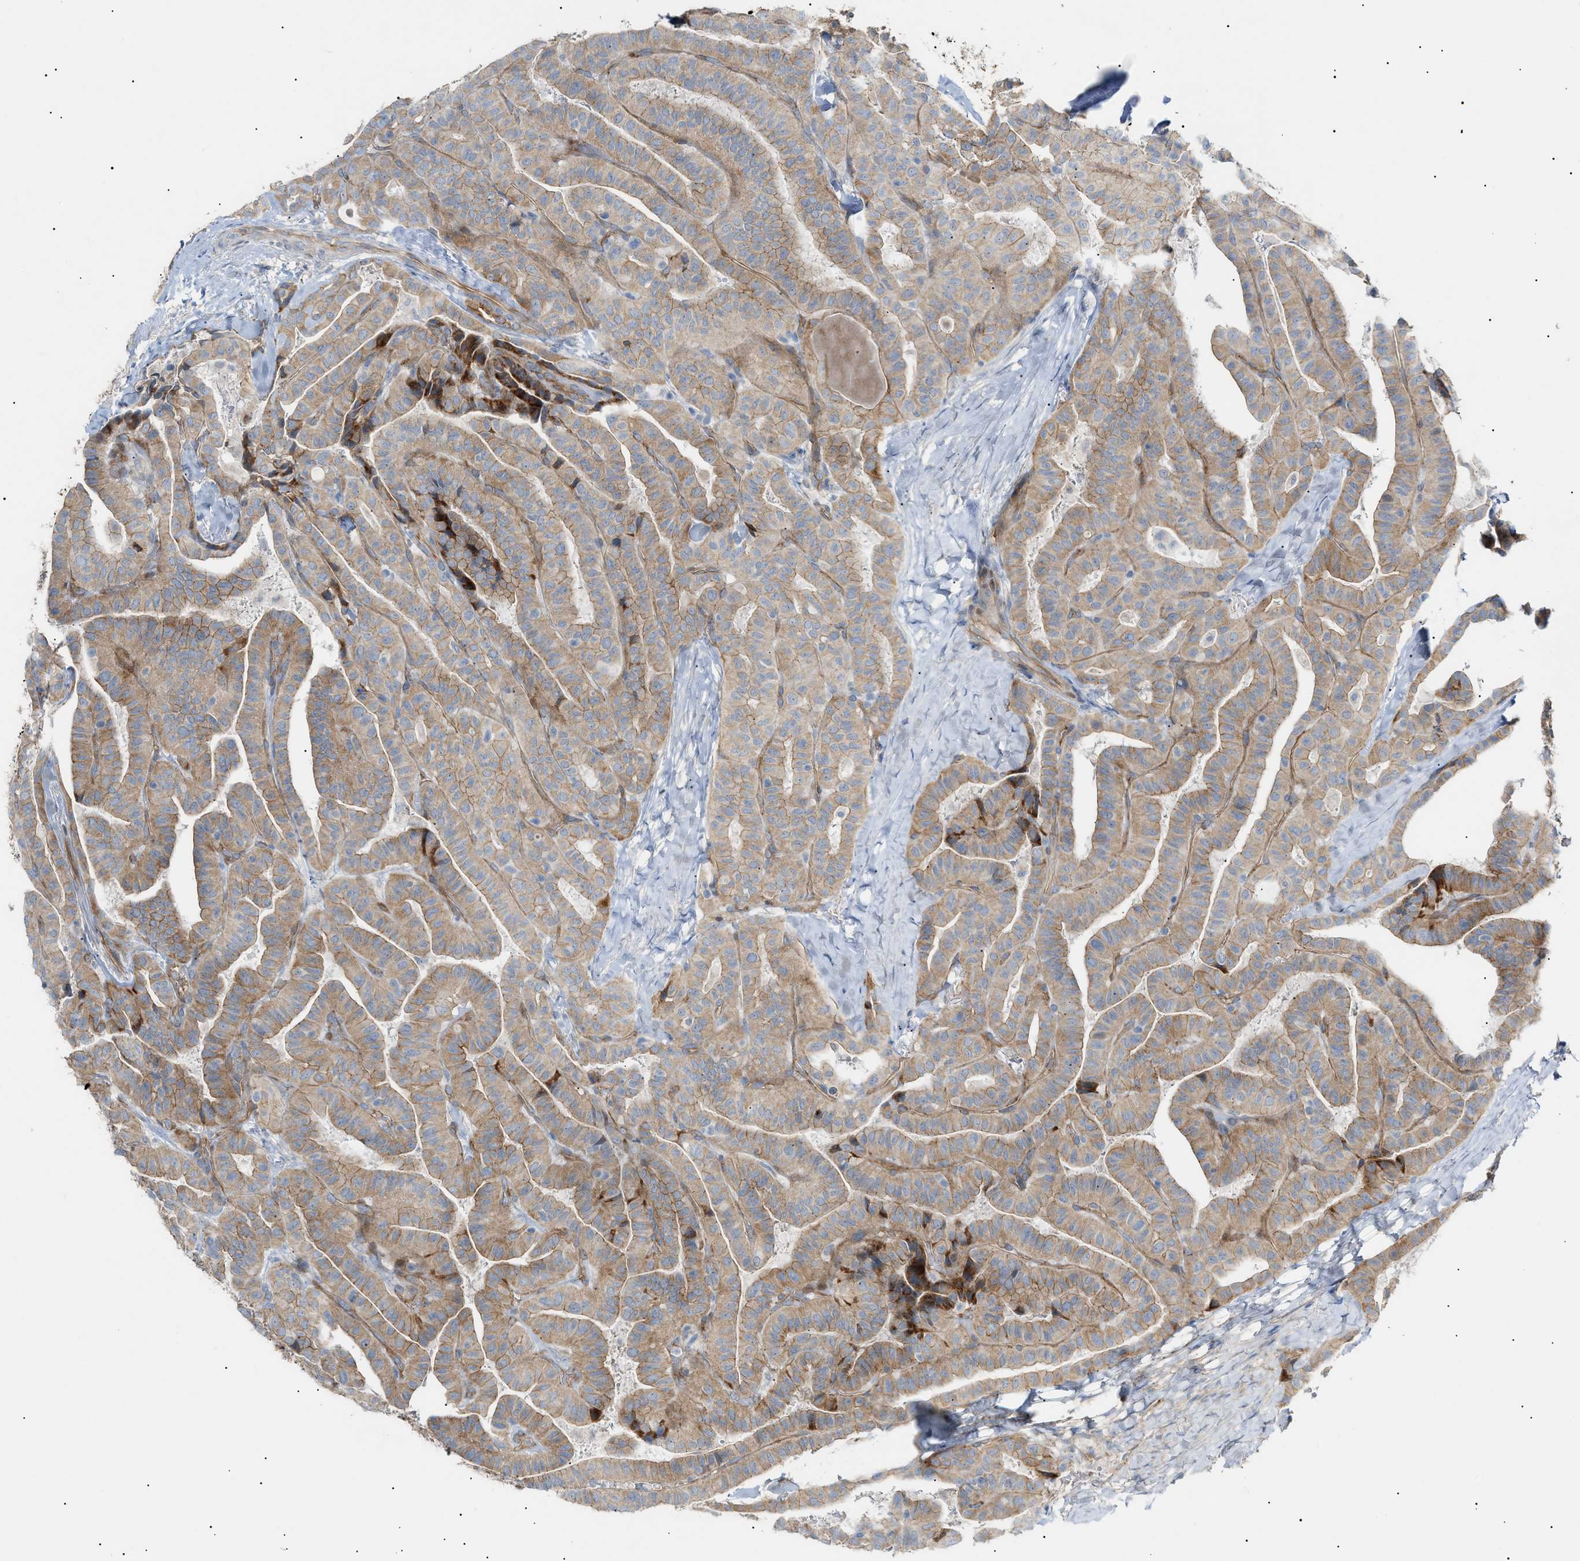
{"staining": {"intensity": "weak", "quantity": ">75%", "location": "cytoplasmic/membranous"}, "tissue": "thyroid cancer", "cell_type": "Tumor cells", "image_type": "cancer", "snomed": [{"axis": "morphology", "description": "Papillary adenocarcinoma, NOS"}, {"axis": "topography", "description": "Thyroid gland"}], "caption": "Immunohistochemistry (IHC) image of neoplastic tissue: human thyroid cancer (papillary adenocarcinoma) stained using immunohistochemistry displays low levels of weak protein expression localized specifically in the cytoplasmic/membranous of tumor cells, appearing as a cytoplasmic/membranous brown color.", "gene": "ZFHX2", "patient": {"sex": "male", "age": 77}}